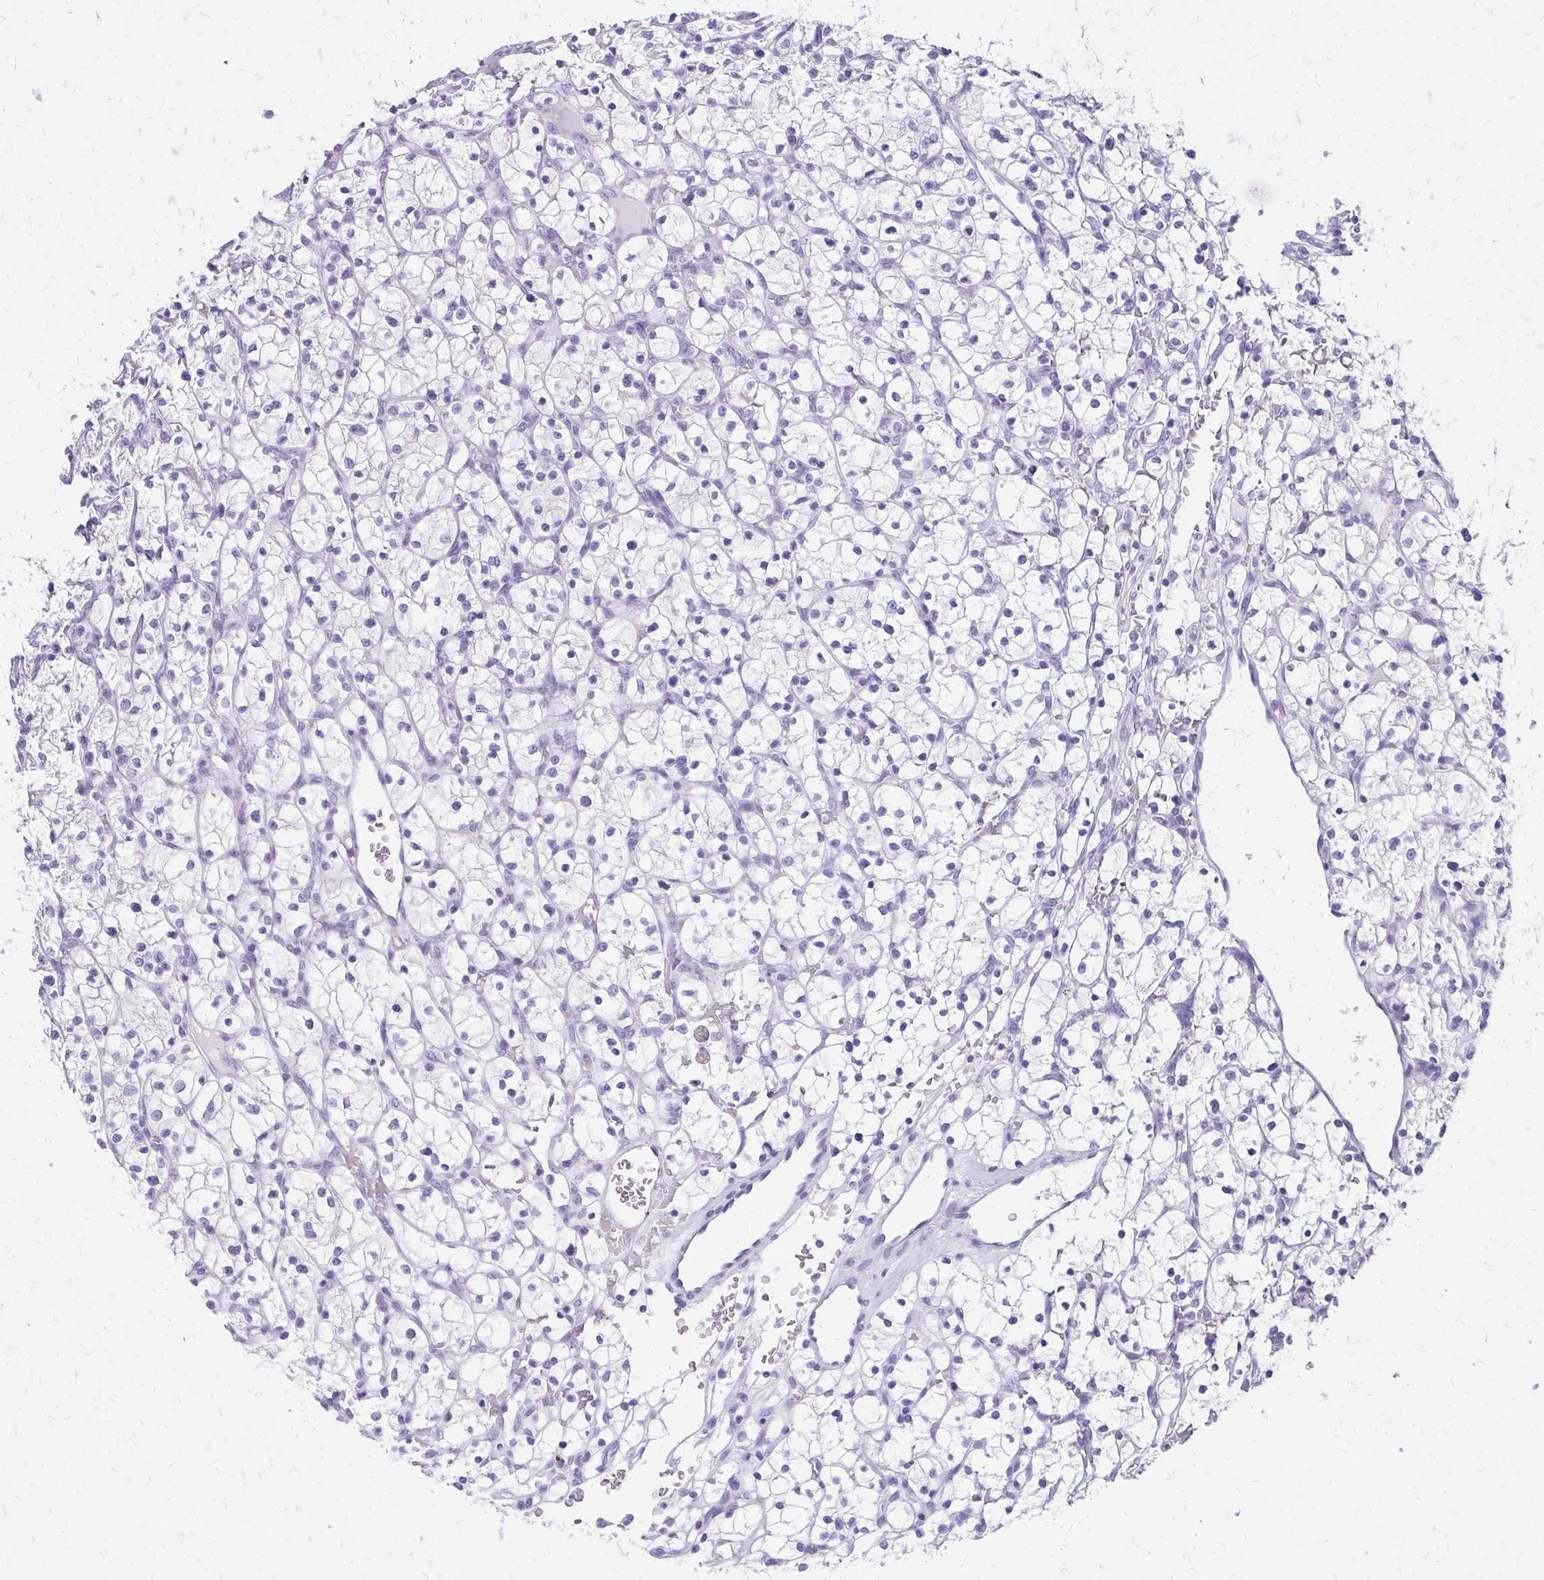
{"staining": {"intensity": "negative", "quantity": "none", "location": "none"}, "tissue": "renal cancer", "cell_type": "Tumor cells", "image_type": "cancer", "snomed": [{"axis": "morphology", "description": "Adenocarcinoma, NOS"}, {"axis": "topography", "description": "Kidney"}], "caption": "DAB (3,3'-diaminobenzidine) immunohistochemical staining of renal cancer (adenocarcinoma) reveals no significant staining in tumor cells.", "gene": "SLC32A1", "patient": {"sex": "female", "age": 64}}